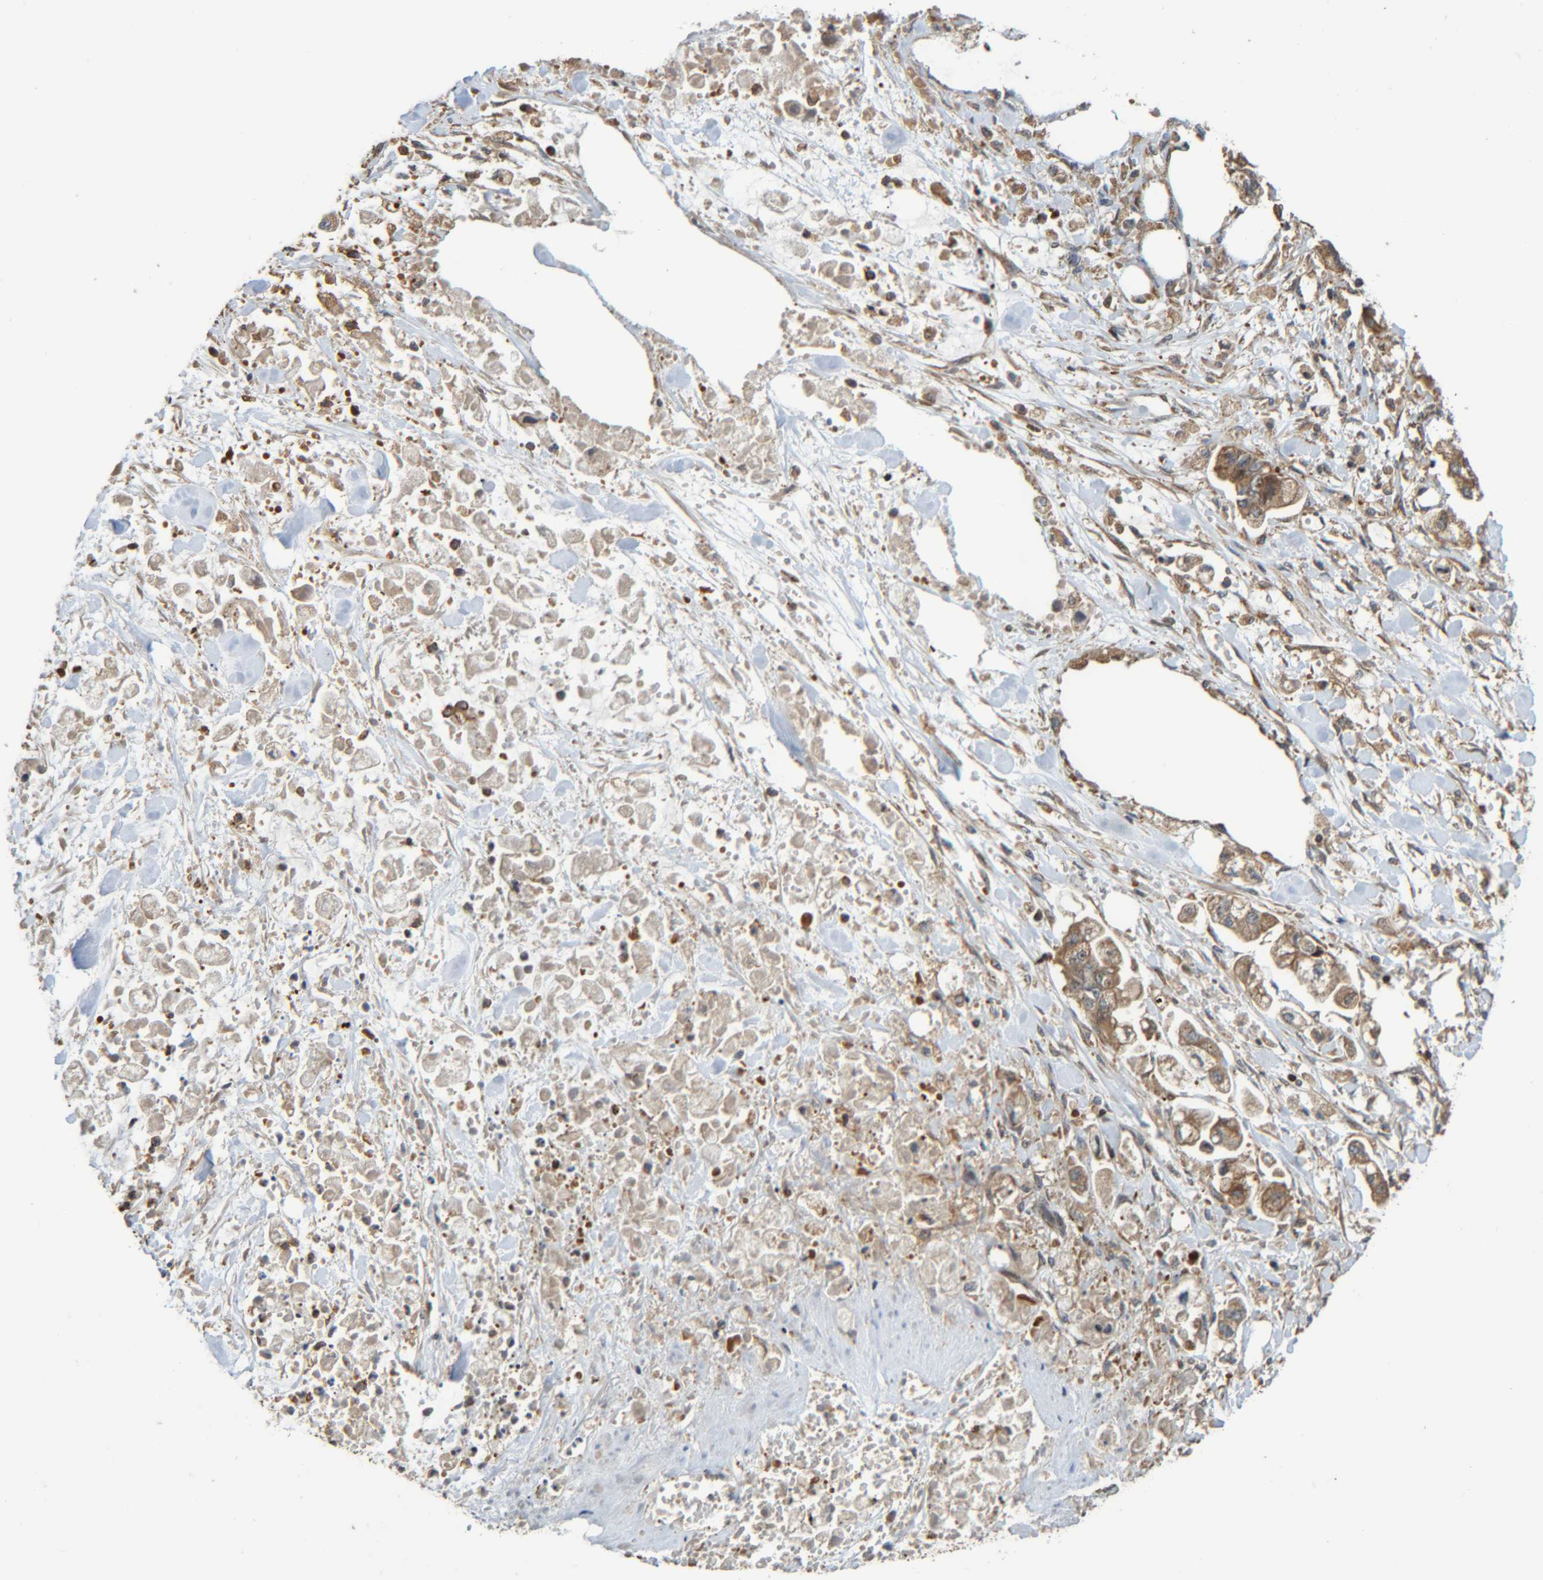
{"staining": {"intensity": "moderate", "quantity": ">75%", "location": "cytoplasmic/membranous"}, "tissue": "stomach cancer", "cell_type": "Tumor cells", "image_type": "cancer", "snomed": [{"axis": "morphology", "description": "Normal tissue, NOS"}, {"axis": "morphology", "description": "Adenocarcinoma, NOS"}, {"axis": "topography", "description": "Stomach"}], "caption": "Moderate cytoplasmic/membranous expression is present in approximately >75% of tumor cells in stomach adenocarcinoma.", "gene": "CCDC57", "patient": {"sex": "male", "age": 62}}